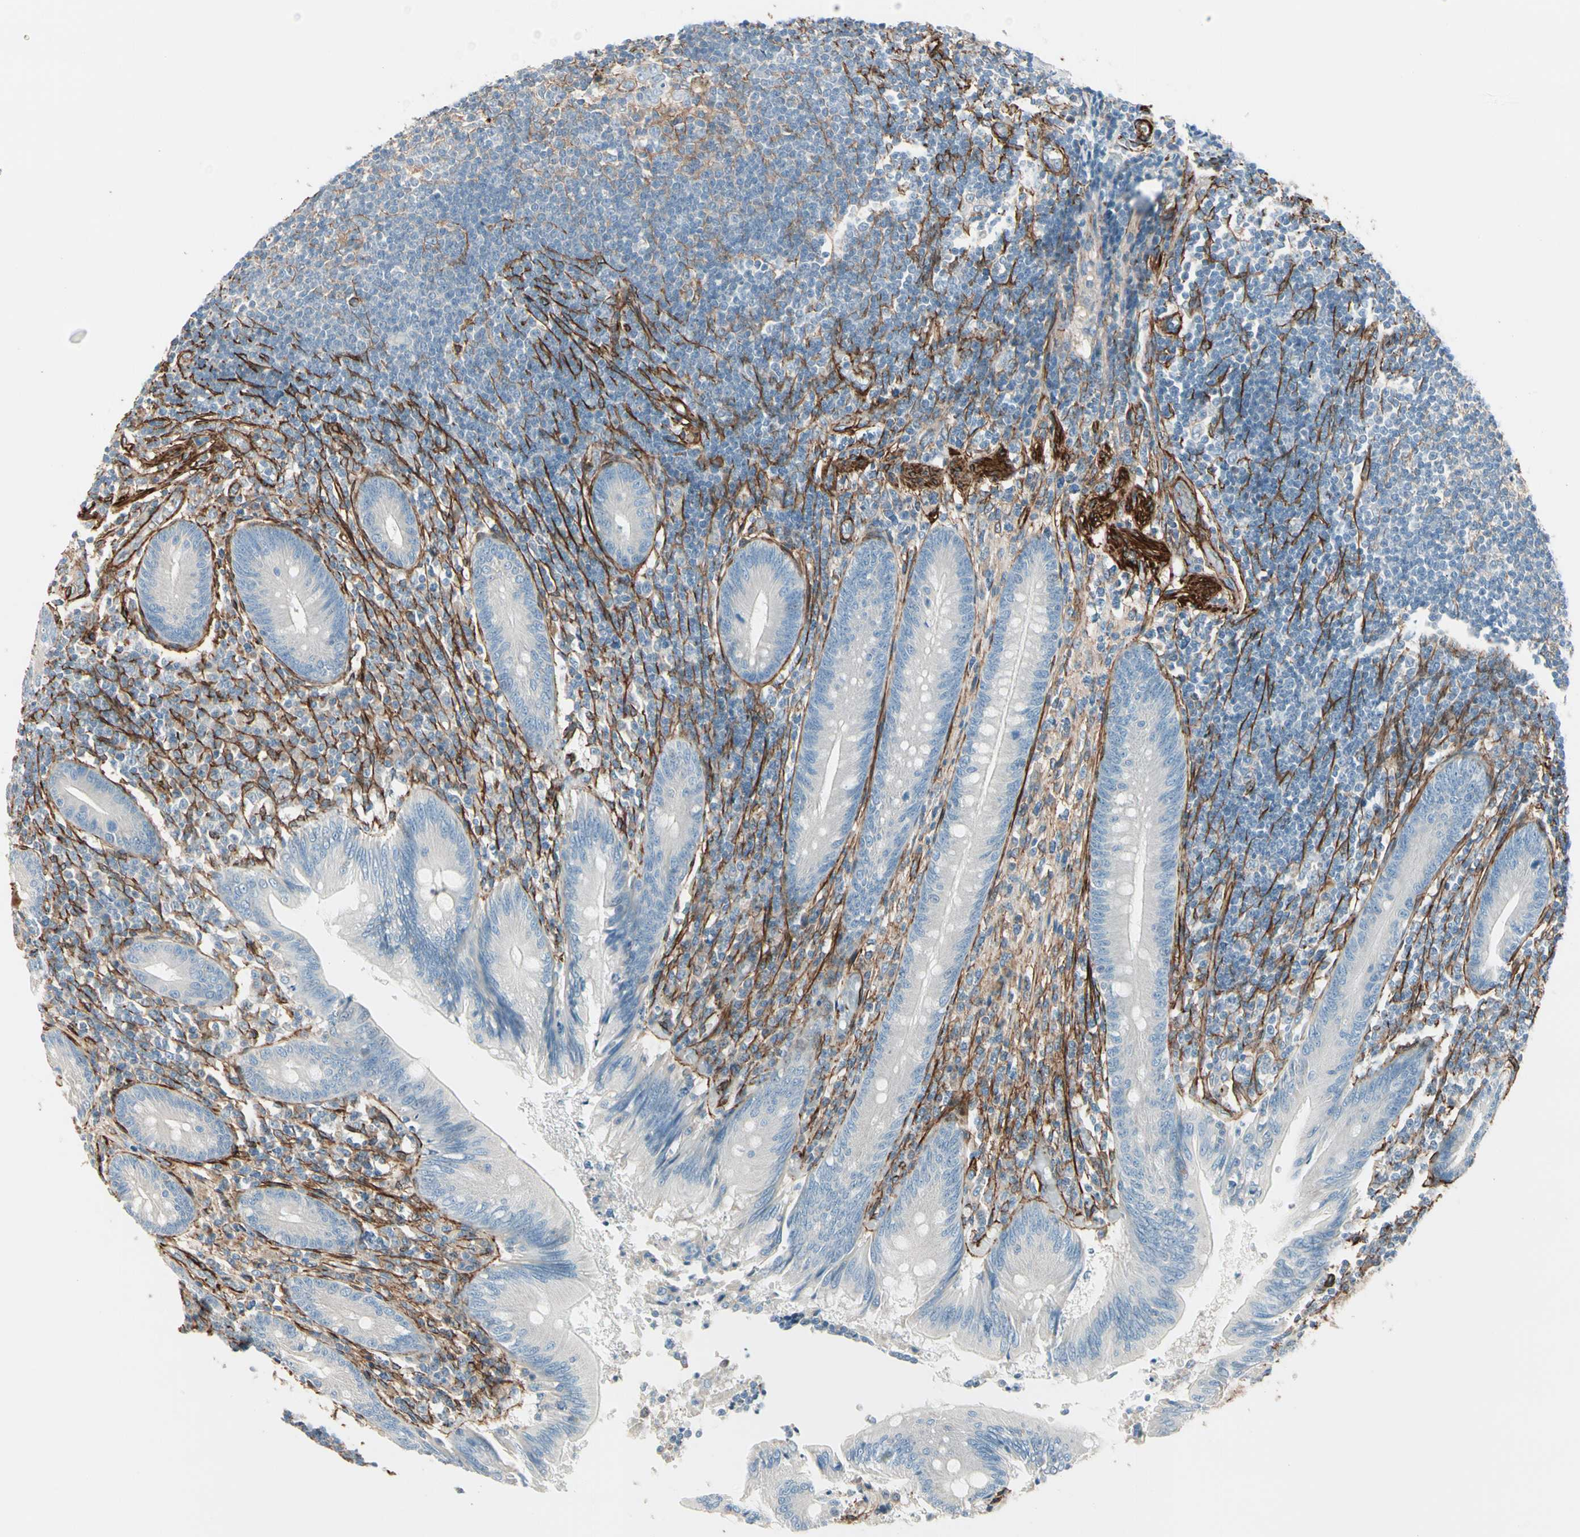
{"staining": {"intensity": "negative", "quantity": "none", "location": "none"}, "tissue": "appendix", "cell_type": "Glandular cells", "image_type": "normal", "snomed": [{"axis": "morphology", "description": "Normal tissue, NOS"}, {"axis": "morphology", "description": "Inflammation, NOS"}, {"axis": "topography", "description": "Appendix"}], "caption": "A high-resolution histopathology image shows IHC staining of benign appendix, which exhibits no significant positivity in glandular cells. Brightfield microscopy of immunohistochemistry stained with DAB (brown) and hematoxylin (blue), captured at high magnification.", "gene": "CALD1", "patient": {"sex": "male", "age": 46}}